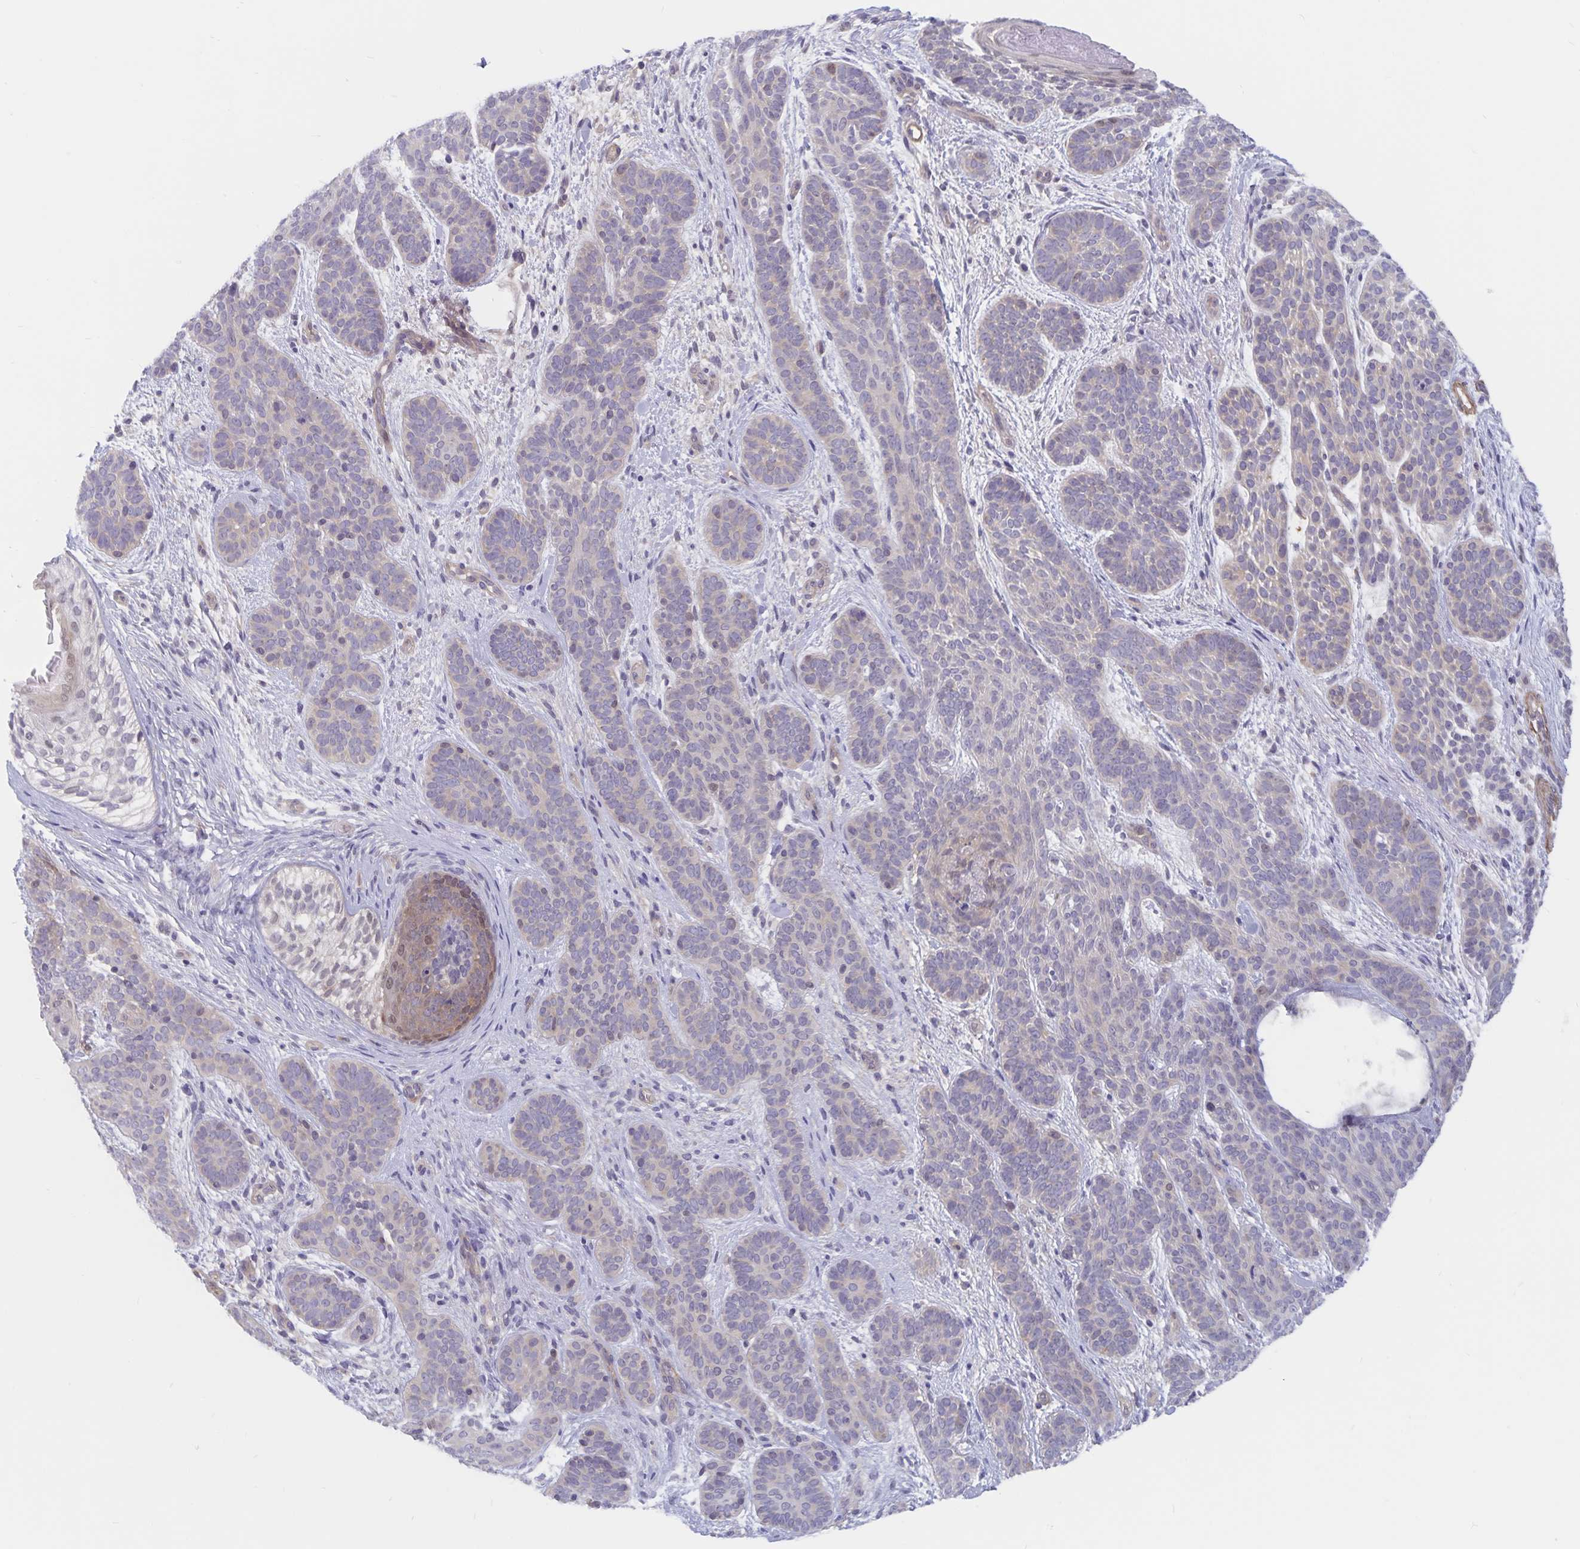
{"staining": {"intensity": "negative", "quantity": "none", "location": "none"}, "tissue": "skin cancer", "cell_type": "Tumor cells", "image_type": "cancer", "snomed": [{"axis": "morphology", "description": "Basal cell carcinoma"}, {"axis": "topography", "description": "Skin"}], "caption": "Basal cell carcinoma (skin) was stained to show a protein in brown. There is no significant positivity in tumor cells. (DAB (3,3'-diaminobenzidine) immunohistochemistry (IHC), high magnification).", "gene": "BAG6", "patient": {"sex": "female", "age": 82}}